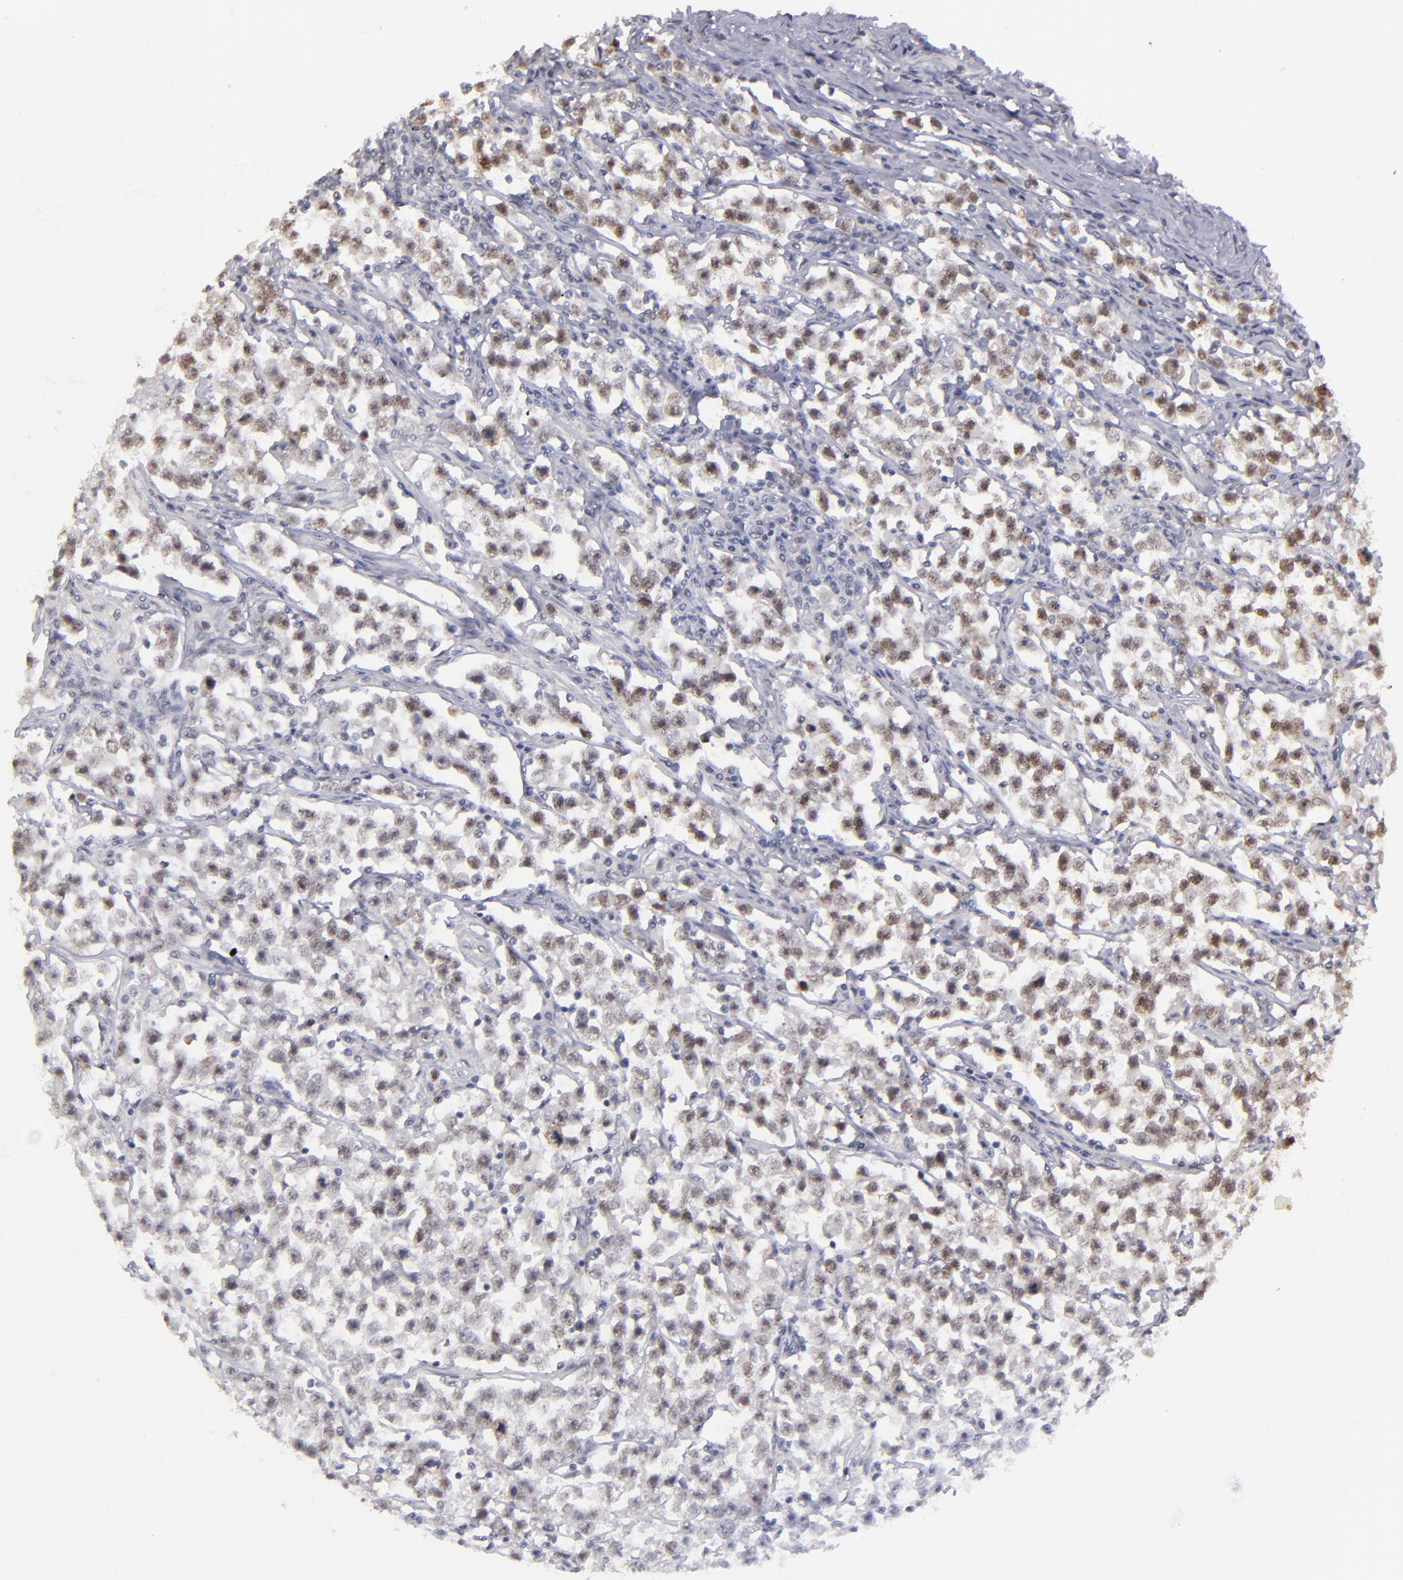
{"staining": {"intensity": "moderate", "quantity": ">75%", "location": "nuclear"}, "tissue": "testis cancer", "cell_type": "Tumor cells", "image_type": "cancer", "snomed": [{"axis": "morphology", "description": "Seminoma, NOS"}, {"axis": "topography", "description": "Testis"}], "caption": "Immunohistochemical staining of seminoma (testis) exhibits medium levels of moderate nuclear protein staining in about >75% of tumor cells.", "gene": "OTUB2", "patient": {"sex": "male", "age": 33}}